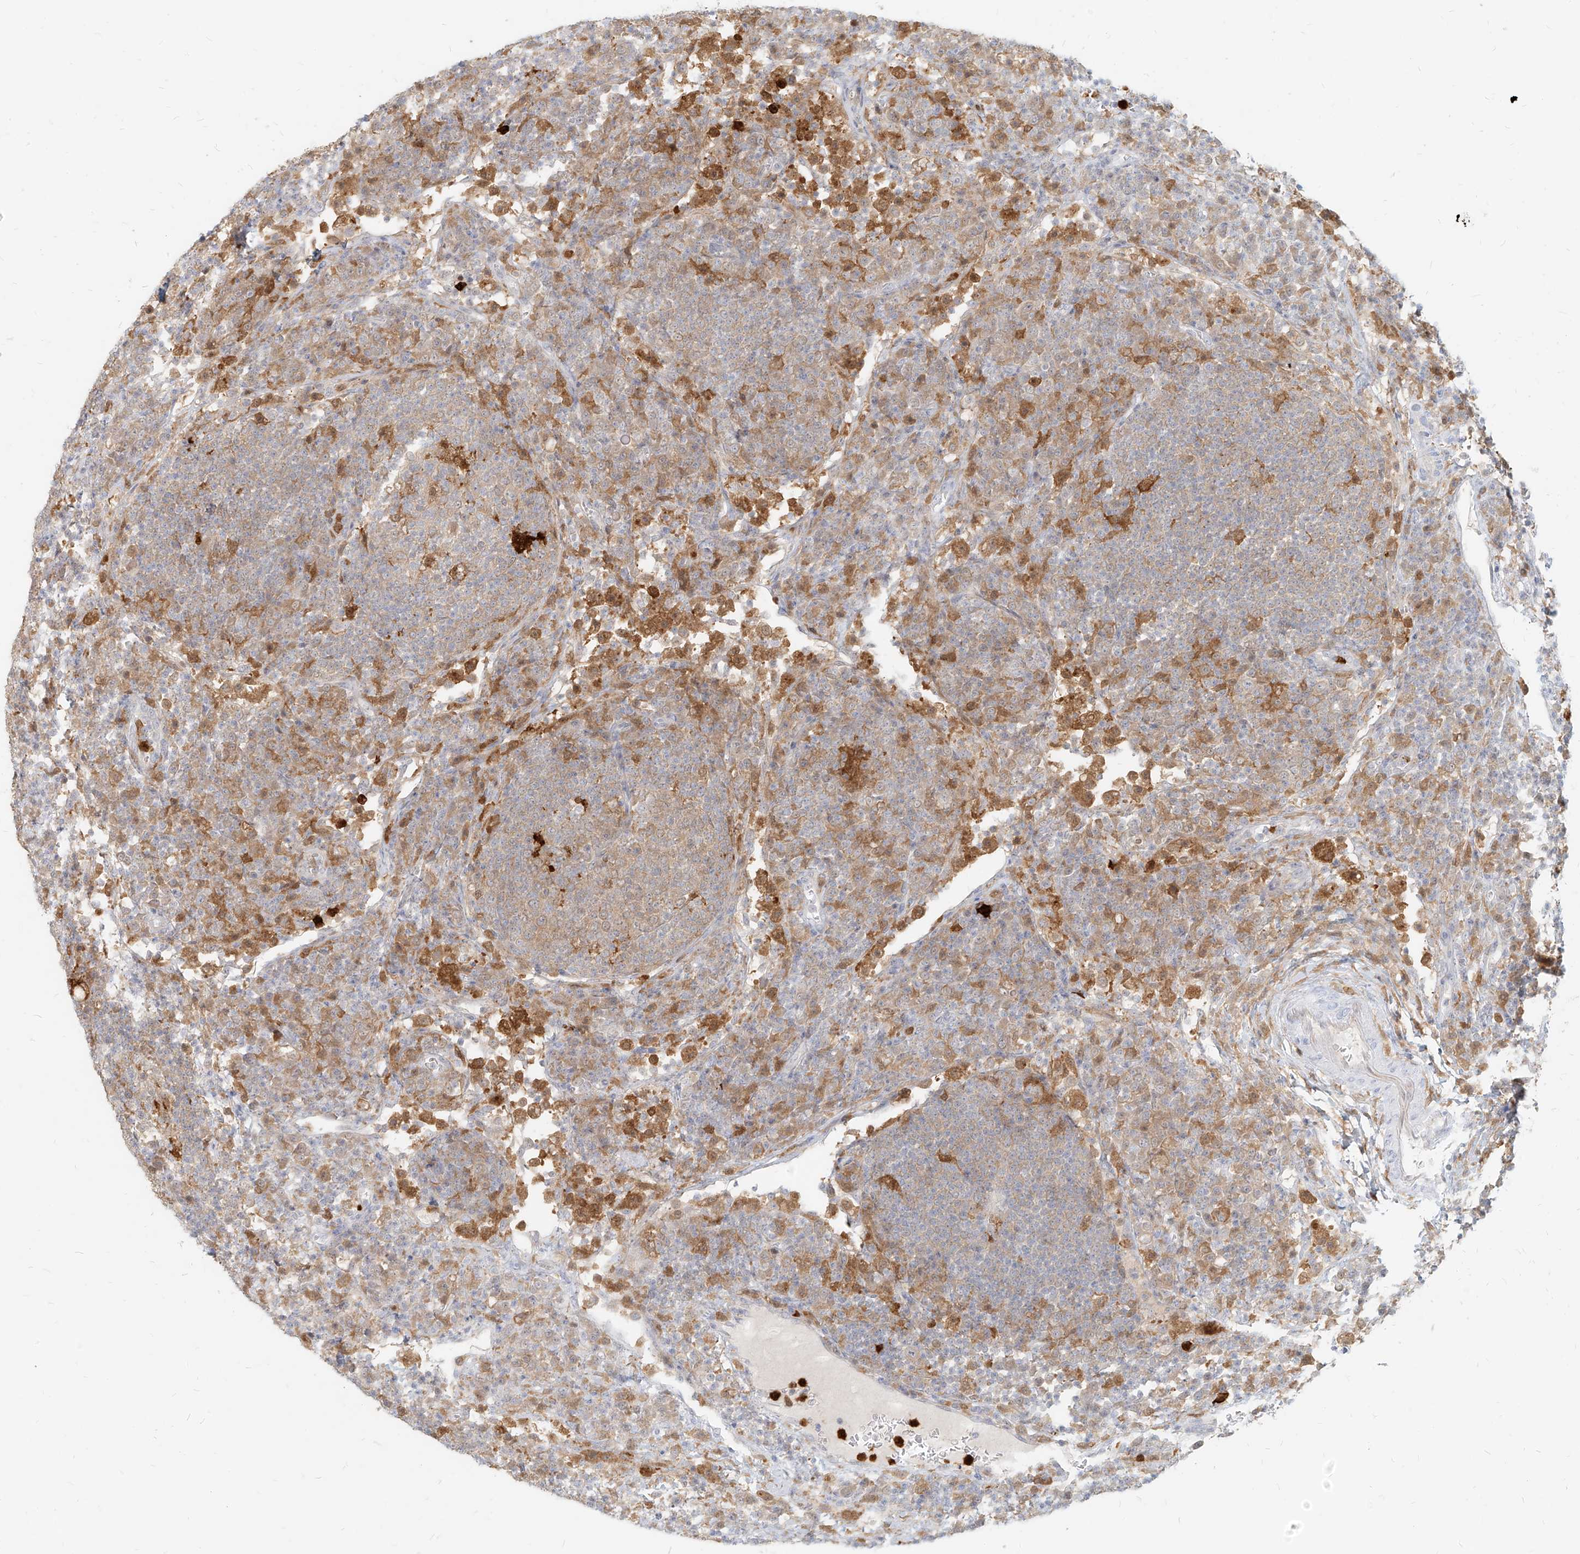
{"staining": {"intensity": "weak", "quantity": "<25%", "location": "cytoplasmic/membranous"}, "tissue": "lymph node", "cell_type": "Germinal center cells", "image_type": "normal", "snomed": [{"axis": "morphology", "description": "Normal tissue, NOS"}, {"axis": "topography", "description": "Lymph node"}], "caption": "Immunohistochemical staining of benign human lymph node demonstrates no significant positivity in germinal center cells. (DAB immunohistochemistry visualized using brightfield microscopy, high magnification).", "gene": "PGD", "patient": {"sex": "female", "age": 53}}